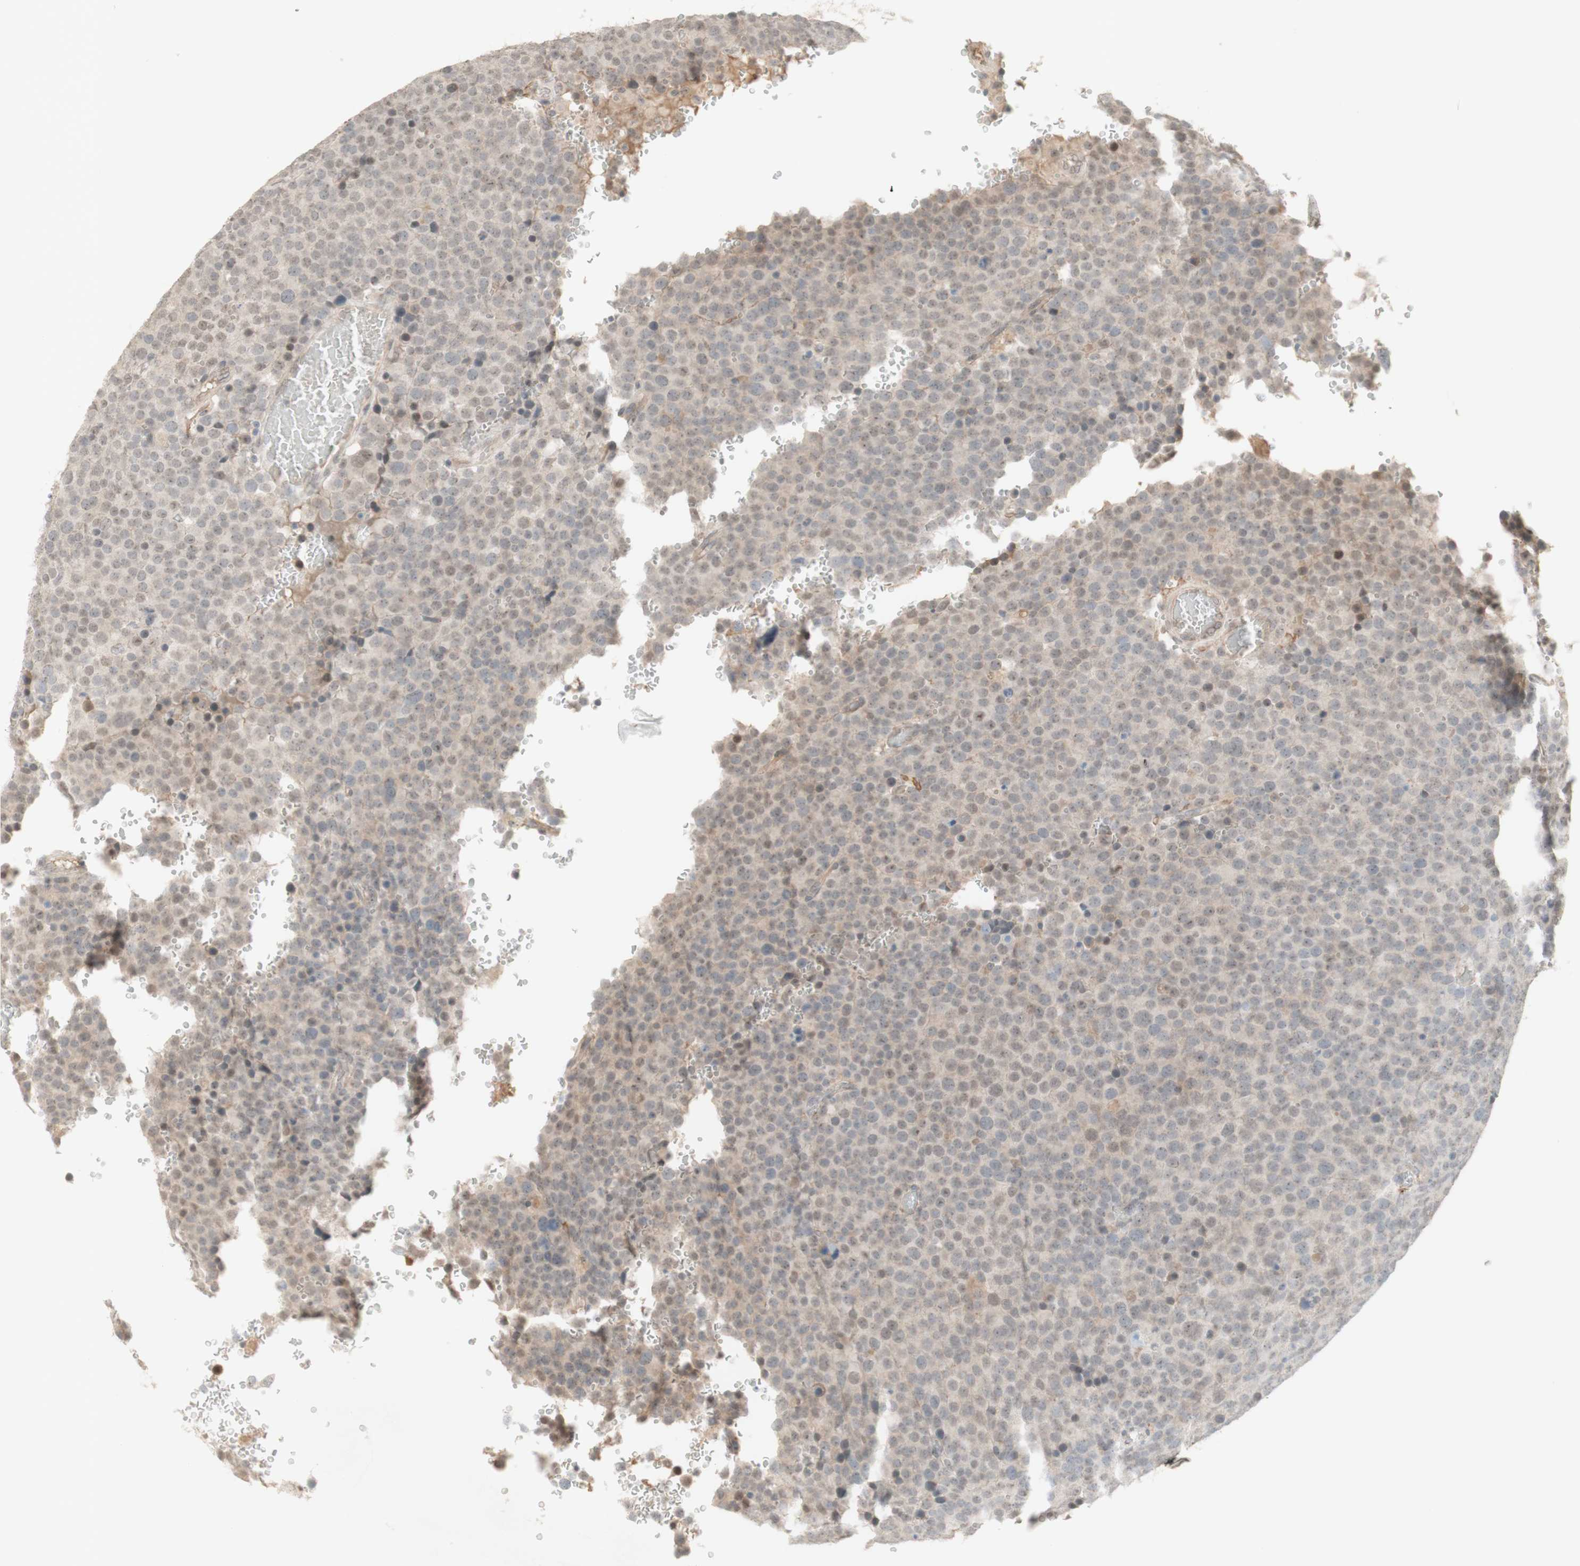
{"staining": {"intensity": "weak", "quantity": ">75%", "location": "none"}, "tissue": "testis cancer", "cell_type": "Tumor cells", "image_type": "cancer", "snomed": [{"axis": "morphology", "description": "Seminoma, NOS"}, {"axis": "topography", "description": "Testis"}], "caption": "A brown stain labels weak None expression of a protein in testis cancer (seminoma) tumor cells.", "gene": "PLCD4", "patient": {"sex": "male", "age": 71}}